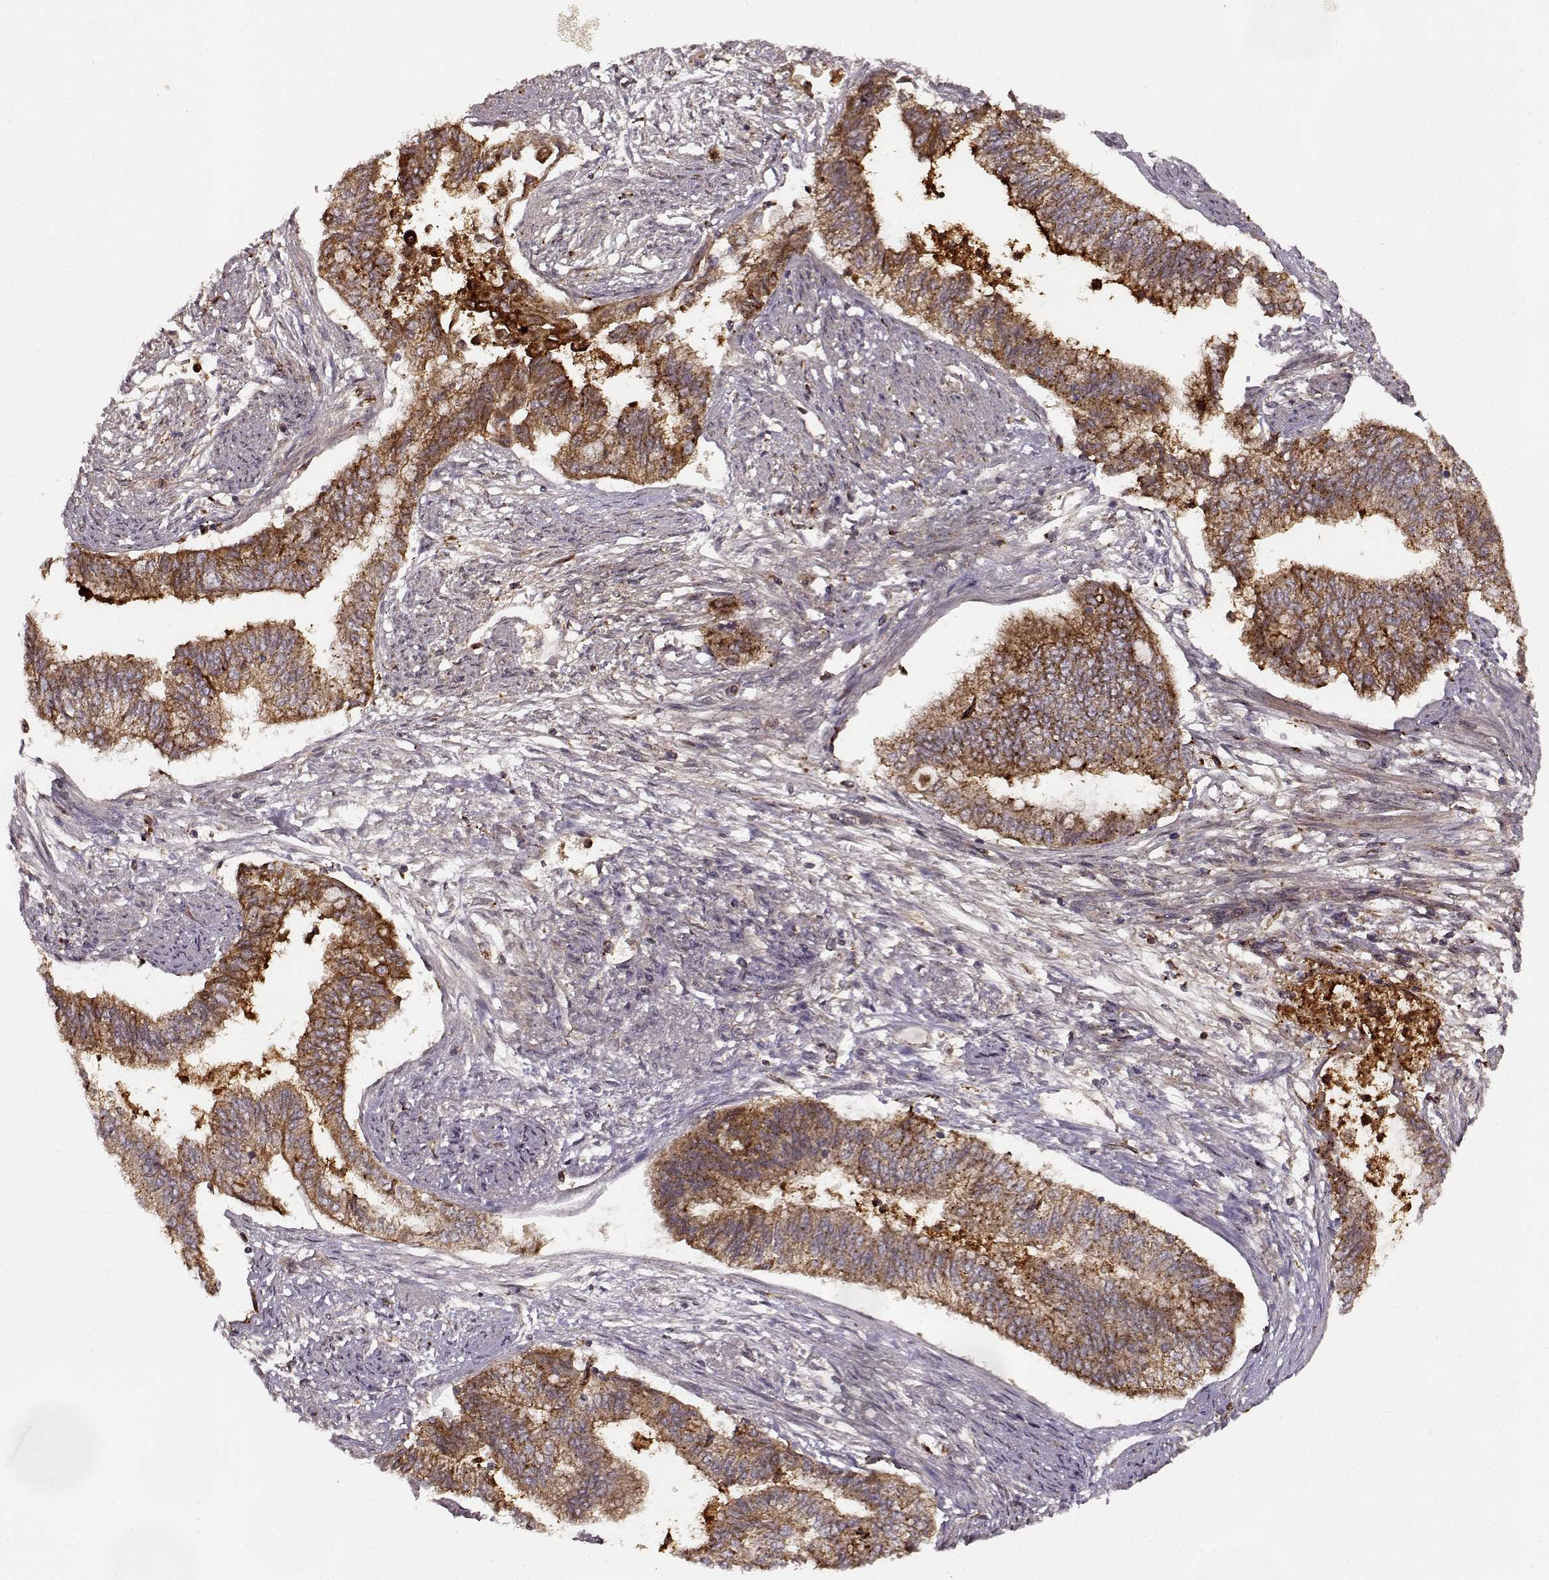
{"staining": {"intensity": "moderate", "quantity": ">75%", "location": "cytoplasmic/membranous"}, "tissue": "endometrial cancer", "cell_type": "Tumor cells", "image_type": "cancer", "snomed": [{"axis": "morphology", "description": "Adenocarcinoma, NOS"}, {"axis": "topography", "description": "Endometrium"}], "caption": "A brown stain highlights moderate cytoplasmic/membranous positivity of a protein in endometrial cancer tumor cells. Ihc stains the protein in brown and the nuclei are stained blue.", "gene": "IFRD2", "patient": {"sex": "female", "age": 65}}